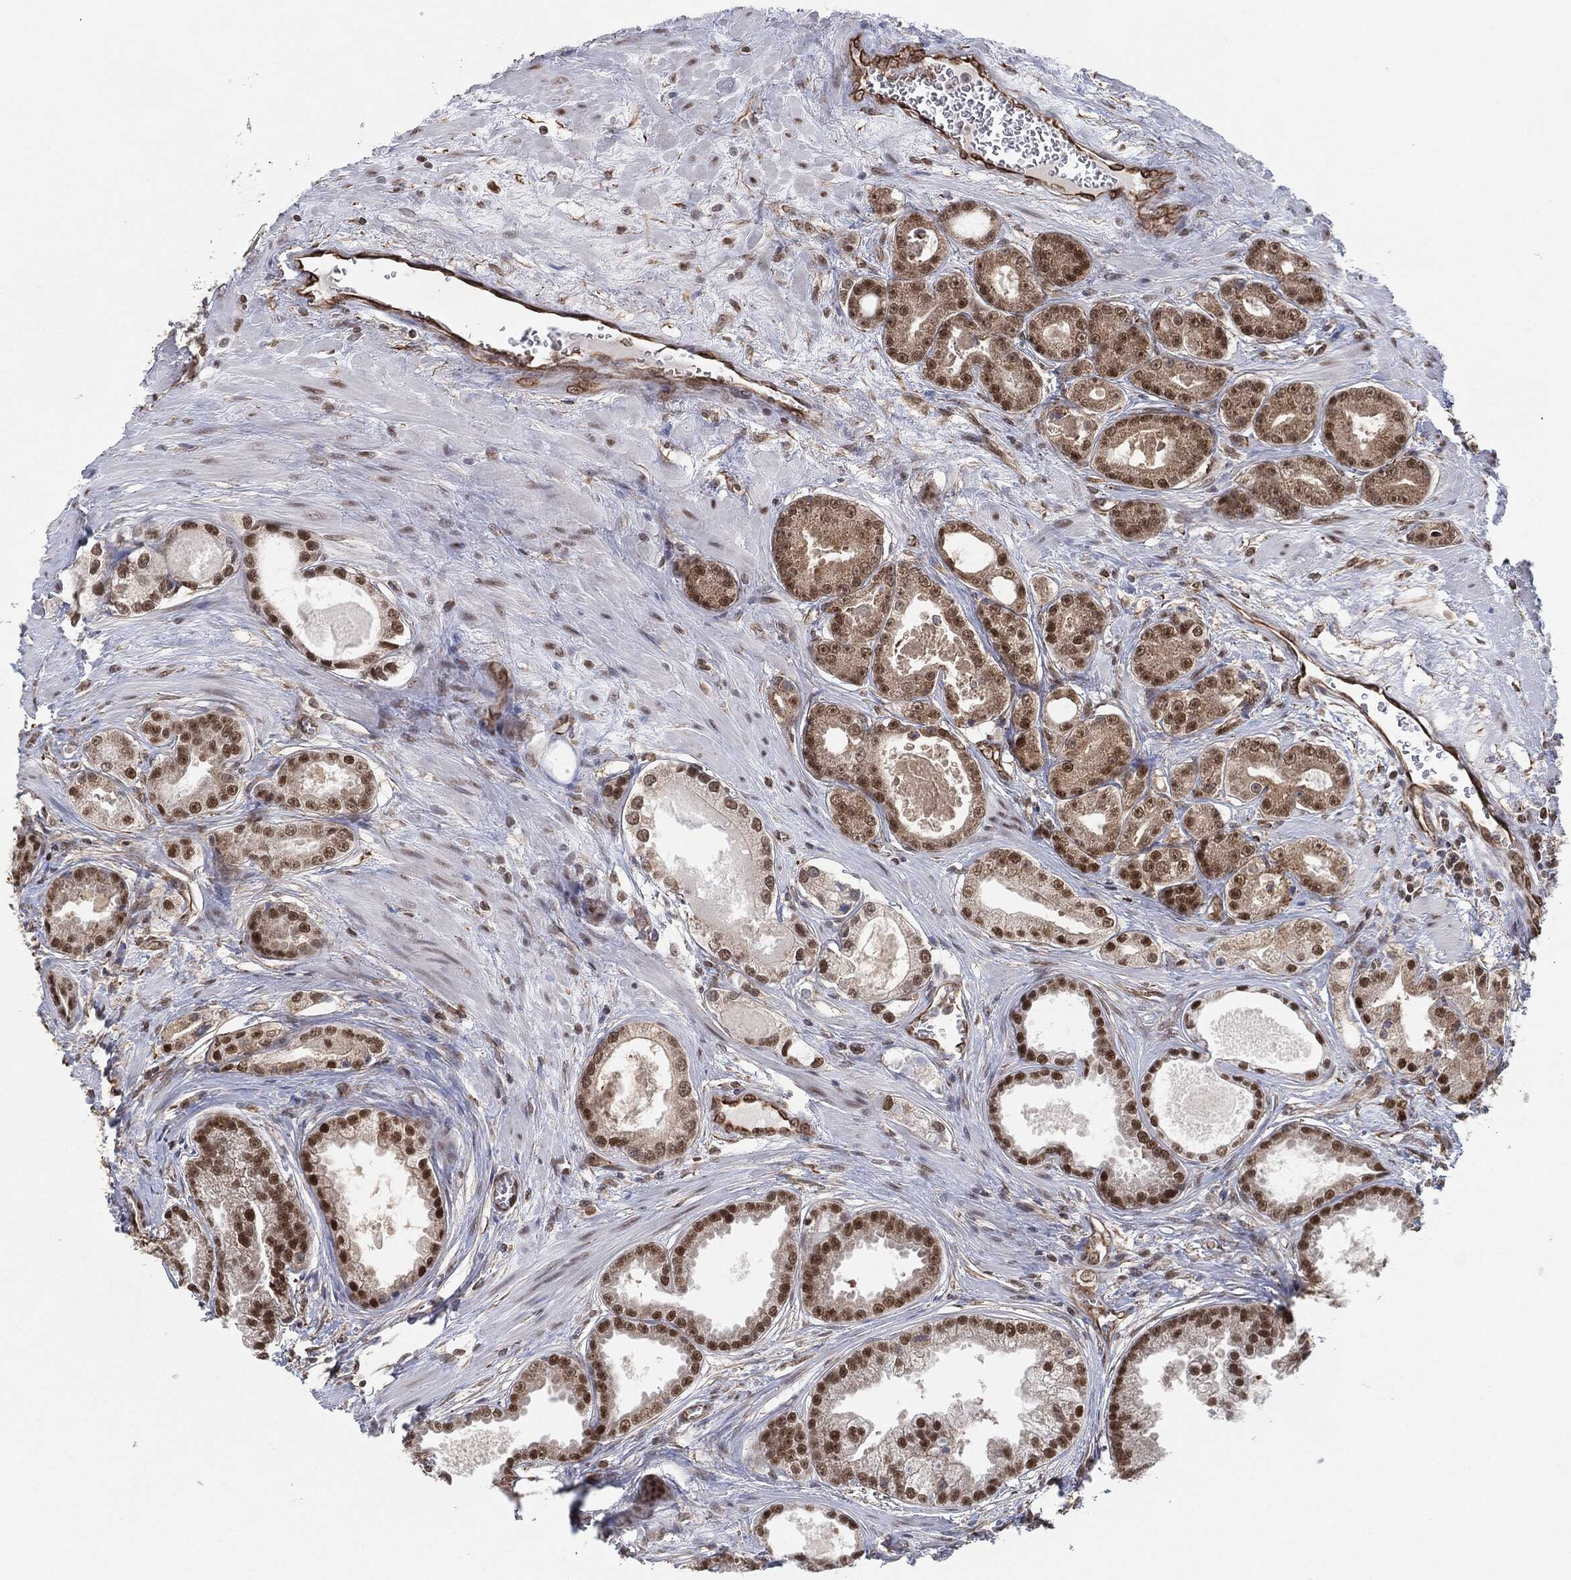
{"staining": {"intensity": "strong", "quantity": "<25%", "location": "nuclear"}, "tissue": "prostate cancer", "cell_type": "Tumor cells", "image_type": "cancer", "snomed": [{"axis": "morphology", "description": "Adenocarcinoma, NOS"}, {"axis": "topography", "description": "Prostate"}], "caption": "Protein staining of prostate cancer tissue reveals strong nuclear staining in about <25% of tumor cells.", "gene": "TP53RK", "patient": {"sex": "male", "age": 61}}